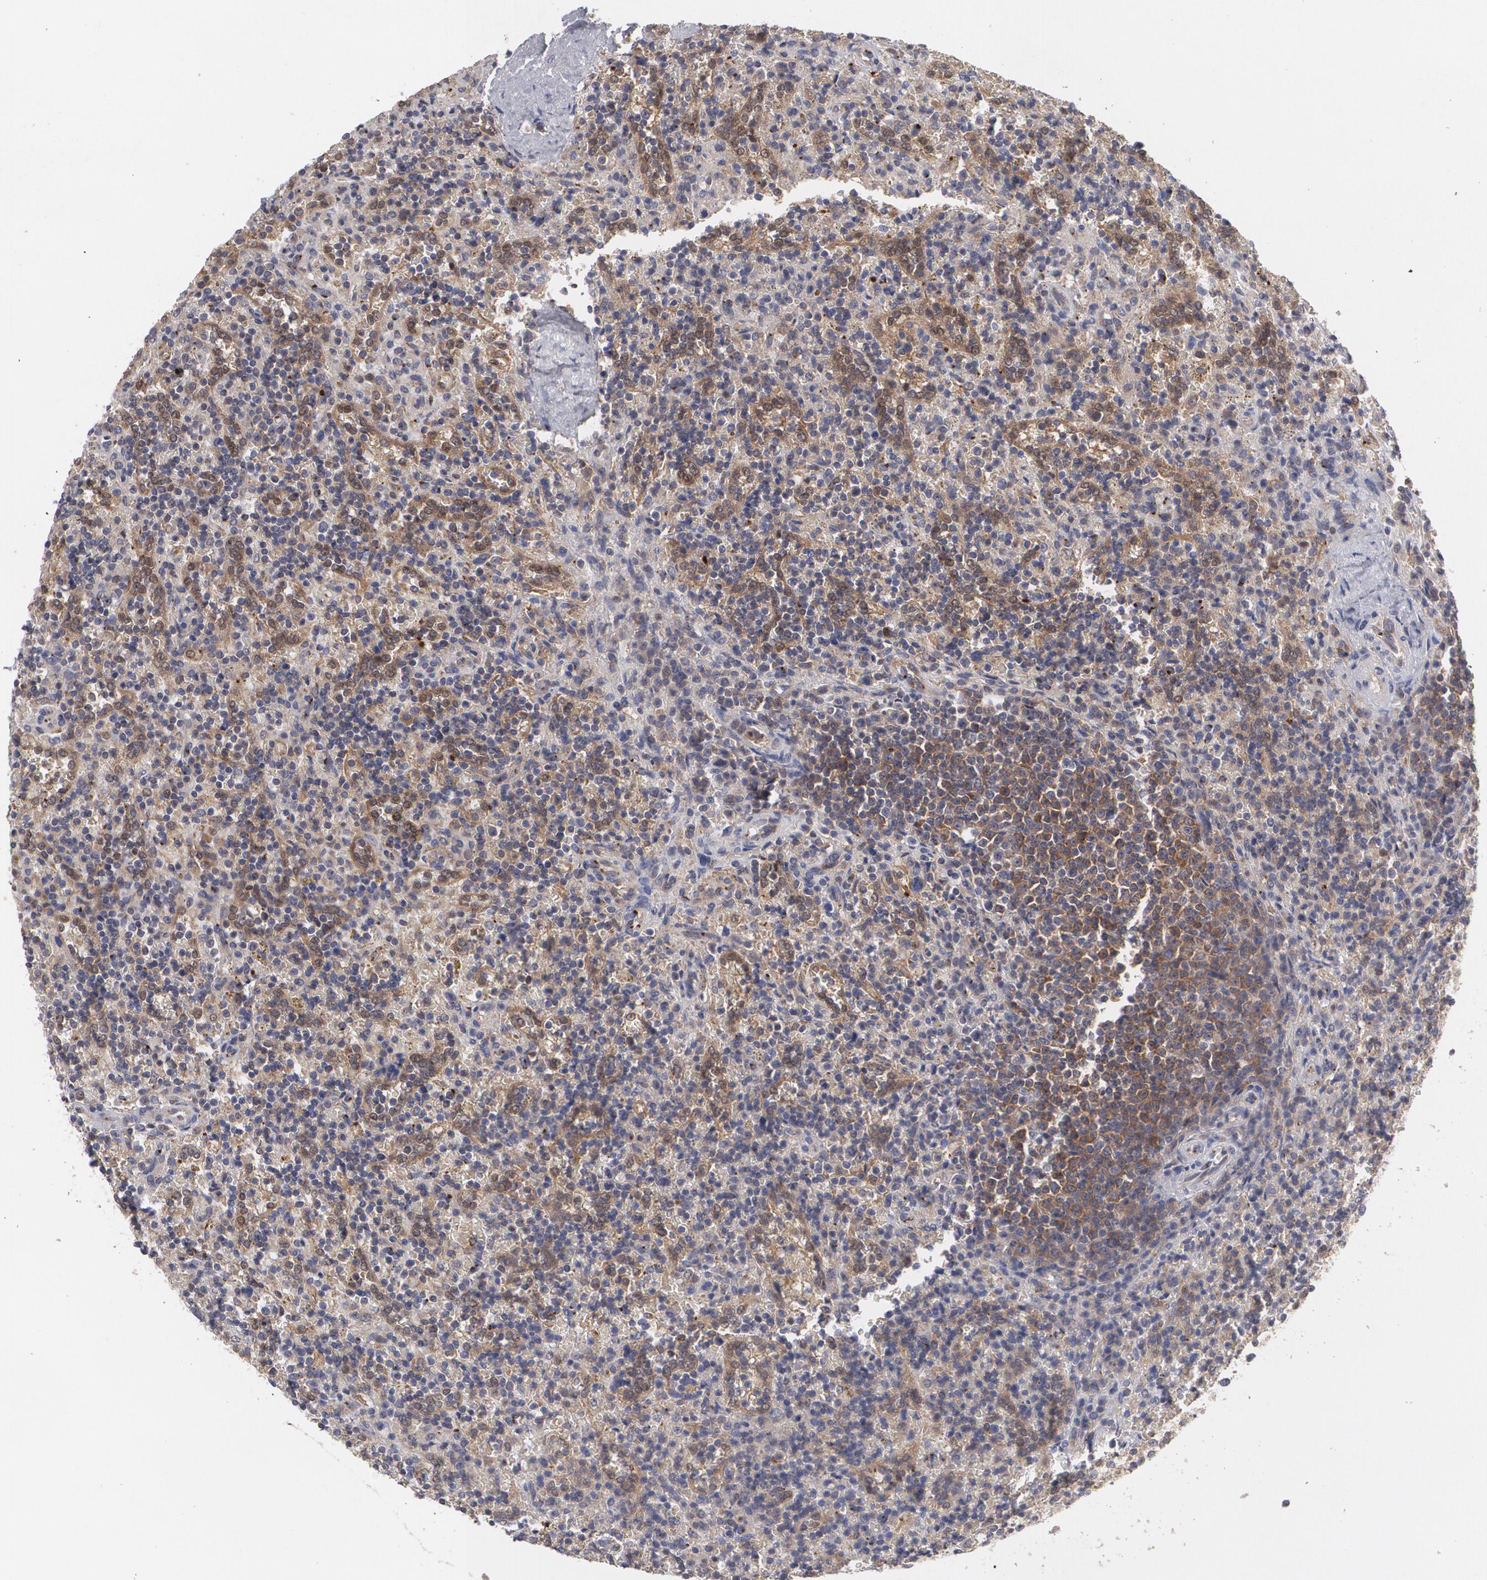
{"staining": {"intensity": "negative", "quantity": "none", "location": "none"}, "tissue": "lymphoma", "cell_type": "Tumor cells", "image_type": "cancer", "snomed": [{"axis": "morphology", "description": "Malignant lymphoma, non-Hodgkin's type, Low grade"}, {"axis": "topography", "description": "Spleen"}], "caption": "An IHC image of lymphoma is shown. There is no staining in tumor cells of lymphoma.", "gene": "HTT", "patient": {"sex": "male", "age": 67}}